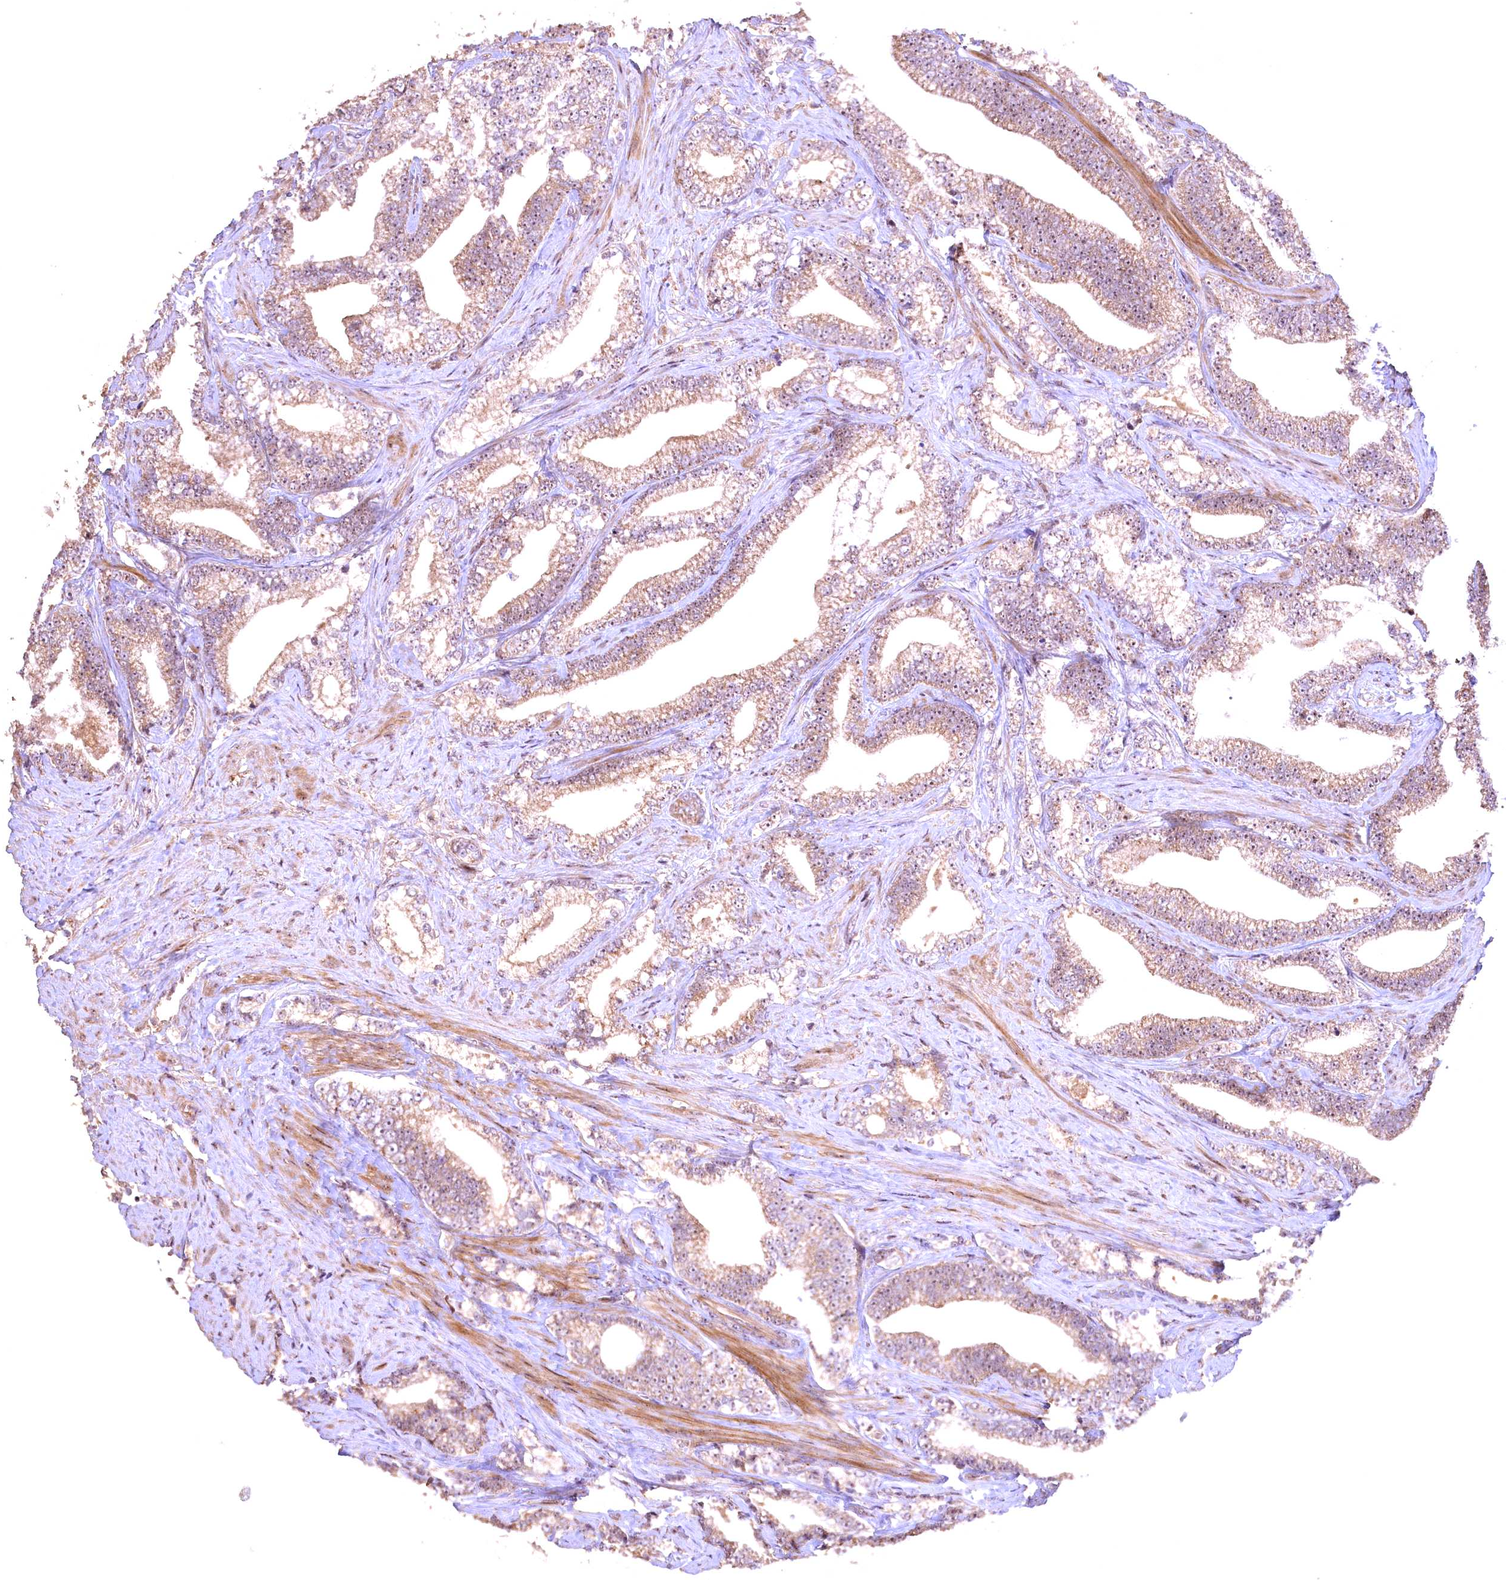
{"staining": {"intensity": "weak", "quantity": "25%-75%", "location": "cytoplasmic/membranous,nuclear"}, "tissue": "prostate cancer", "cell_type": "Tumor cells", "image_type": "cancer", "snomed": [{"axis": "morphology", "description": "Adenocarcinoma, High grade"}, {"axis": "topography", "description": "Prostate and seminal vesicle, NOS"}], "caption": "IHC (DAB) staining of prostate high-grade adenocarcinoma displays weak cytoplasmic/membranous and nuclear protein expression in approximately 25%-75% of tumor cells. Nuclei are stained in blue.", "gene": "FUZ", "patient": {"sex": "male", "age": 67}}